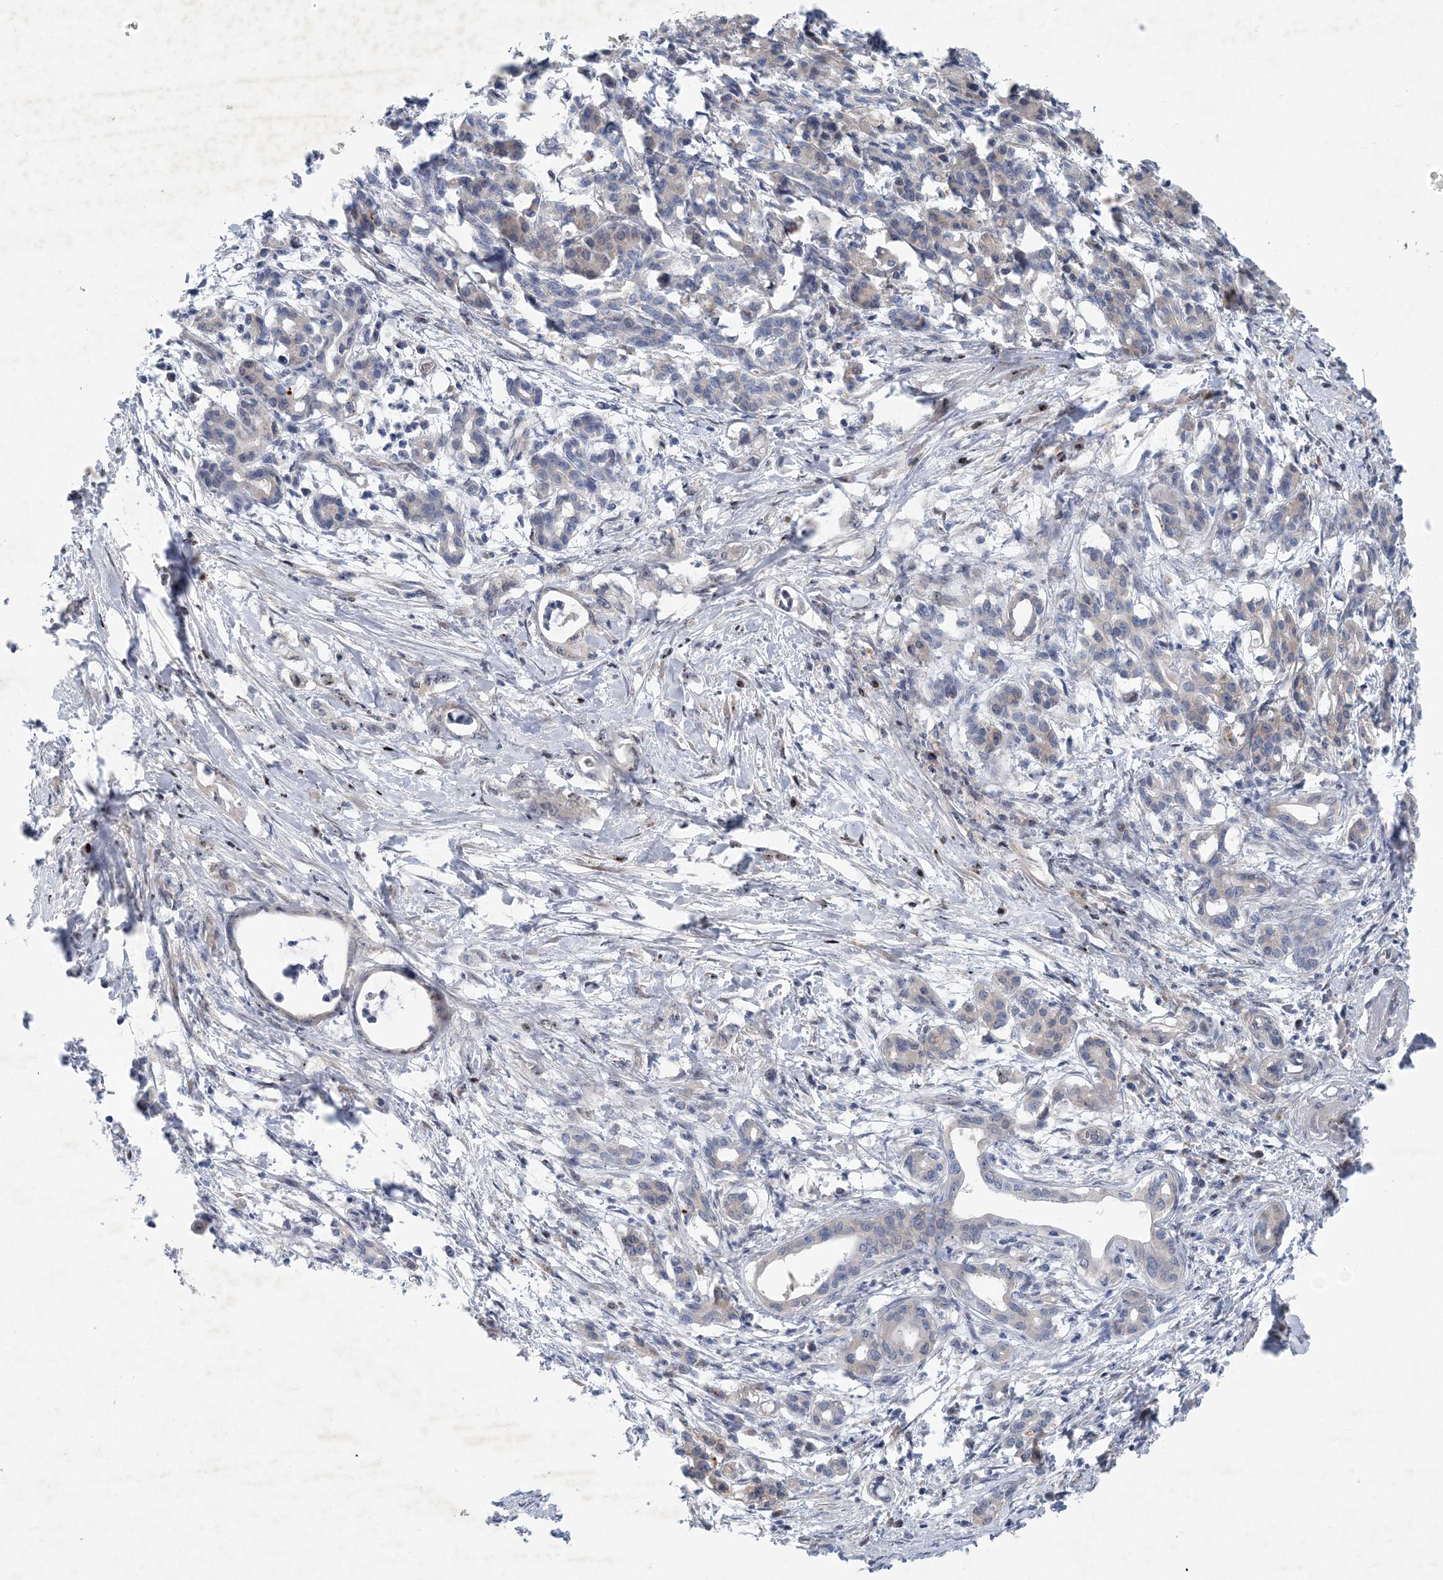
{"staining": {"intensity": "negative", "quantity": "none", "location": "none"}, "tissue": "pancreatic cancer", "cell_type": "Tumor cells", "image_type": "cancer", "snomed": [{"axis": "morphology", "description": "Adenocarcinoma, NOS"}, {"axis": "topography", "description": "Pancreas"}], "caption": "DAB (3,3'-diaminobenzidine) immunohistochemical staining of human adenocarcinoma (pancreatic) shows no significant staining in tumor cells. (Brightfield microscopy of DAB (3,3'-diaminobenzidine) immunohistochemistry at high magnification).", "gene": "HIKESHI", "patient": {"sex": "female", "age": 55}}